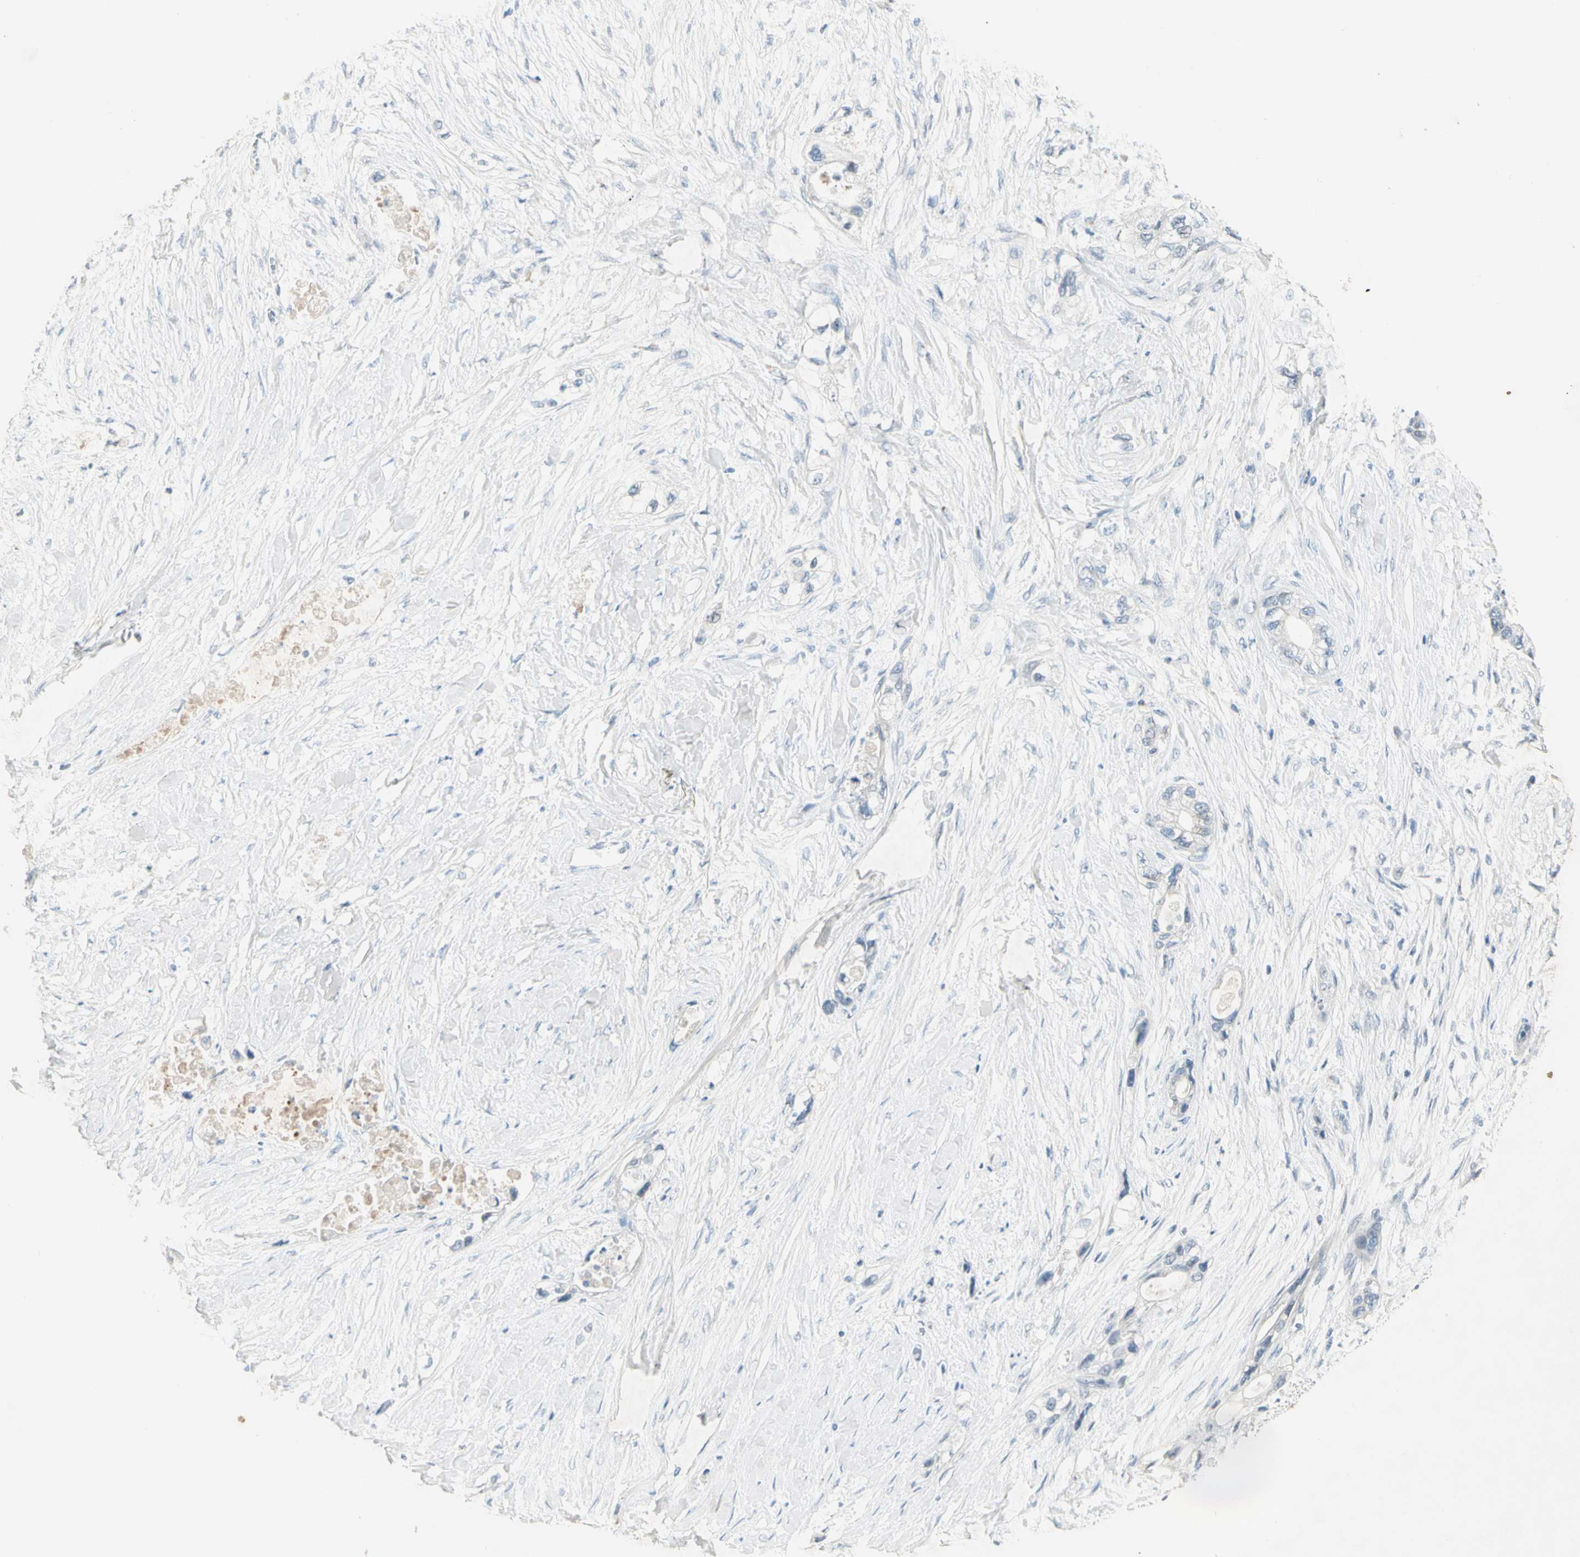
{"staining": {"intensity": "negative", "quantity": "none", "location": "none"}, "tissue": "pancreatic cancer", "cell_type": "Tumor cells", "image_type": "cancer", "snomed": [{"axis": "morphology", "description": "Adenocarcinoma, NOS"}, {"axis": "topography", "description": "Pancreas"}], "caption": "A high-resolution image shows IHC staining of pancreatic cancer, which demonstrates no significant positivity in tumor cells.", "gene": "SERPIND1", "patient": {"sex": "female", "age": 70}}